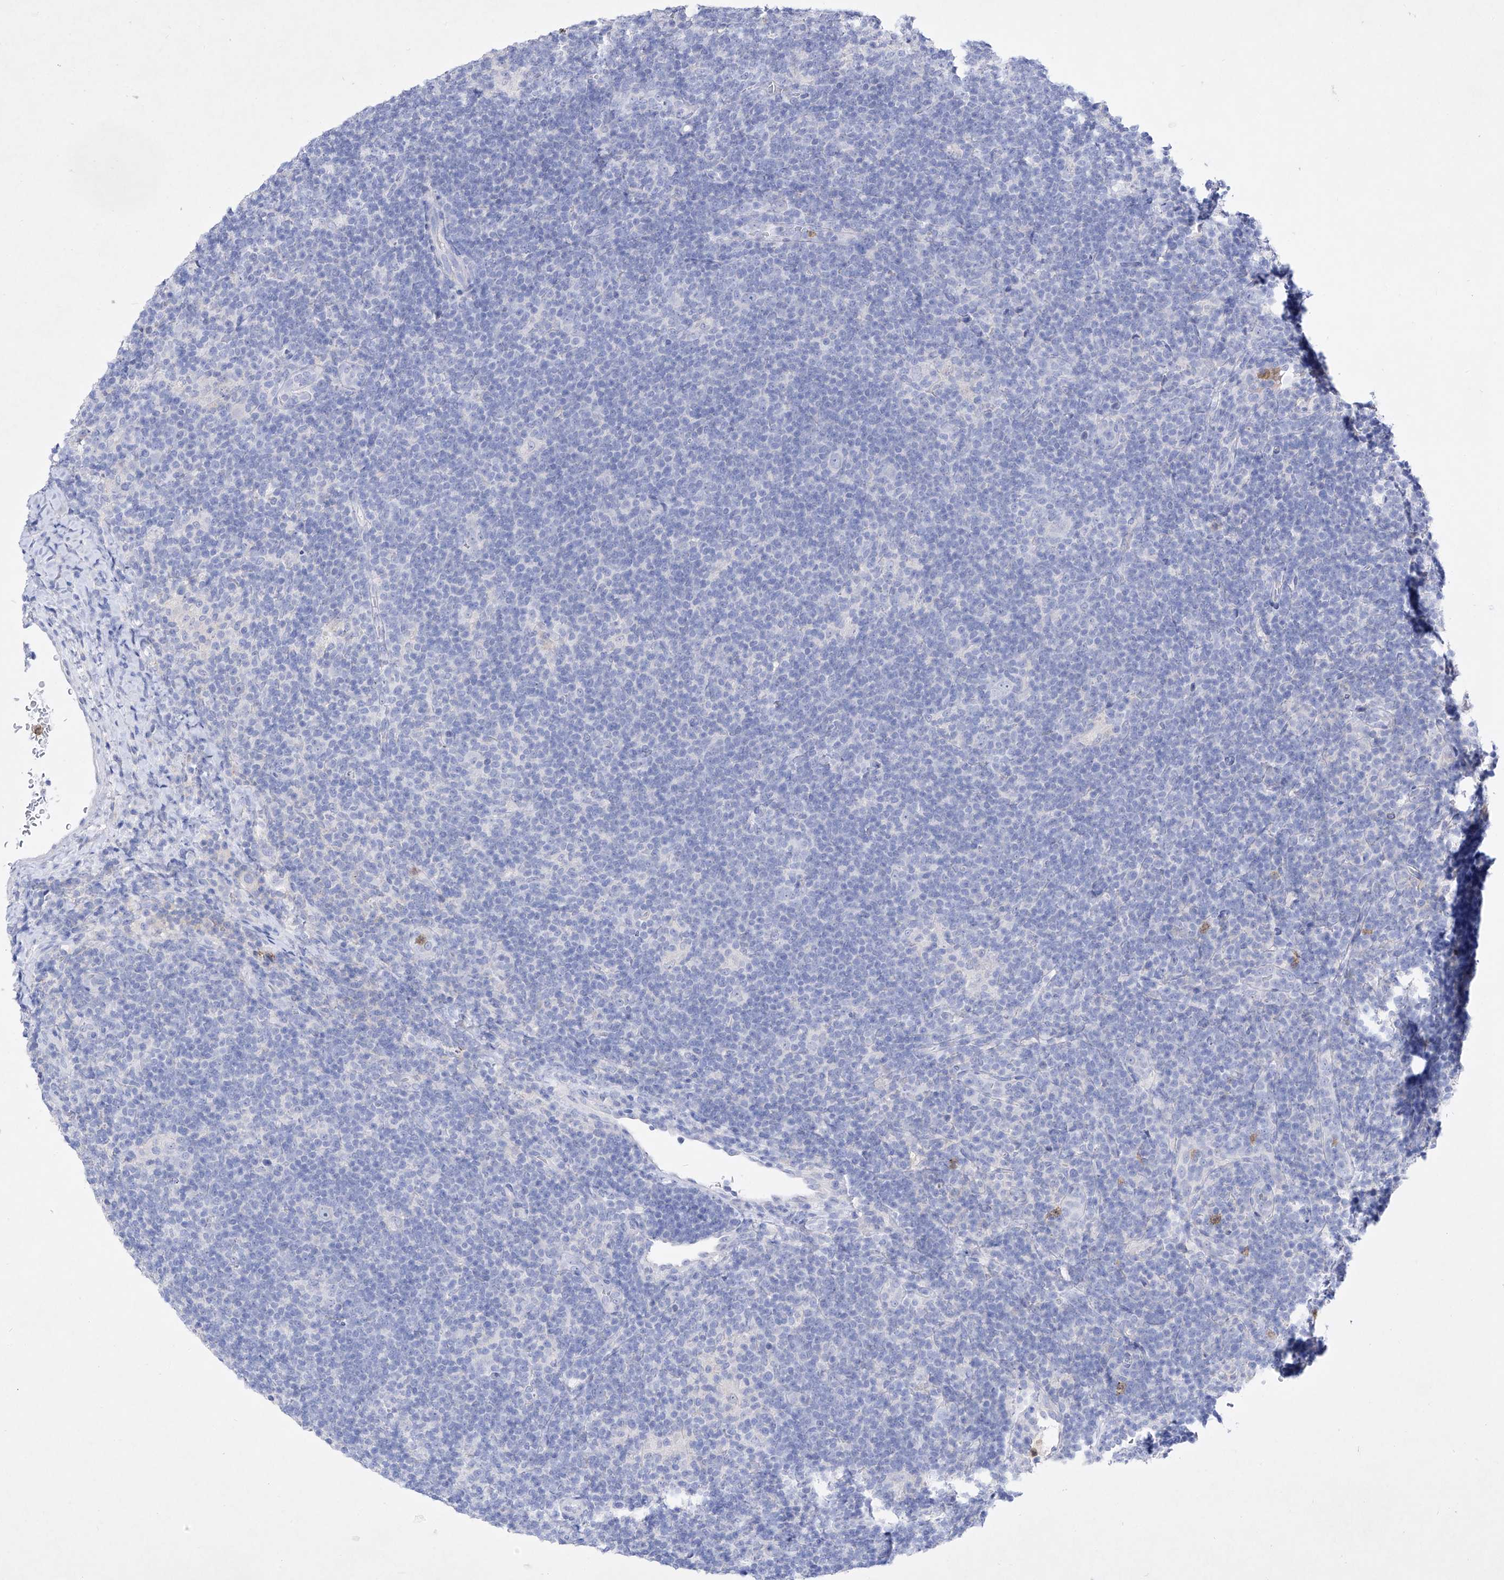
{"staining": {"intensity": "negative", "quantity": "none", "location": "none"}, "tissue": "lymphoma", "cell_type": "Tumor cells", "image_type": "cancer", "snomed": [{"axis": "morphology", "description": "Hodgkin's disease, NOS"}, {"axis": "topography", "description": "Lymph node"}], "caption": "The IHC photomicrograph has no significant staining in tumor cells of lymphoma tissue.", "gene": "TM7SF2", "patient": {"sex": "female", "age": 57}}